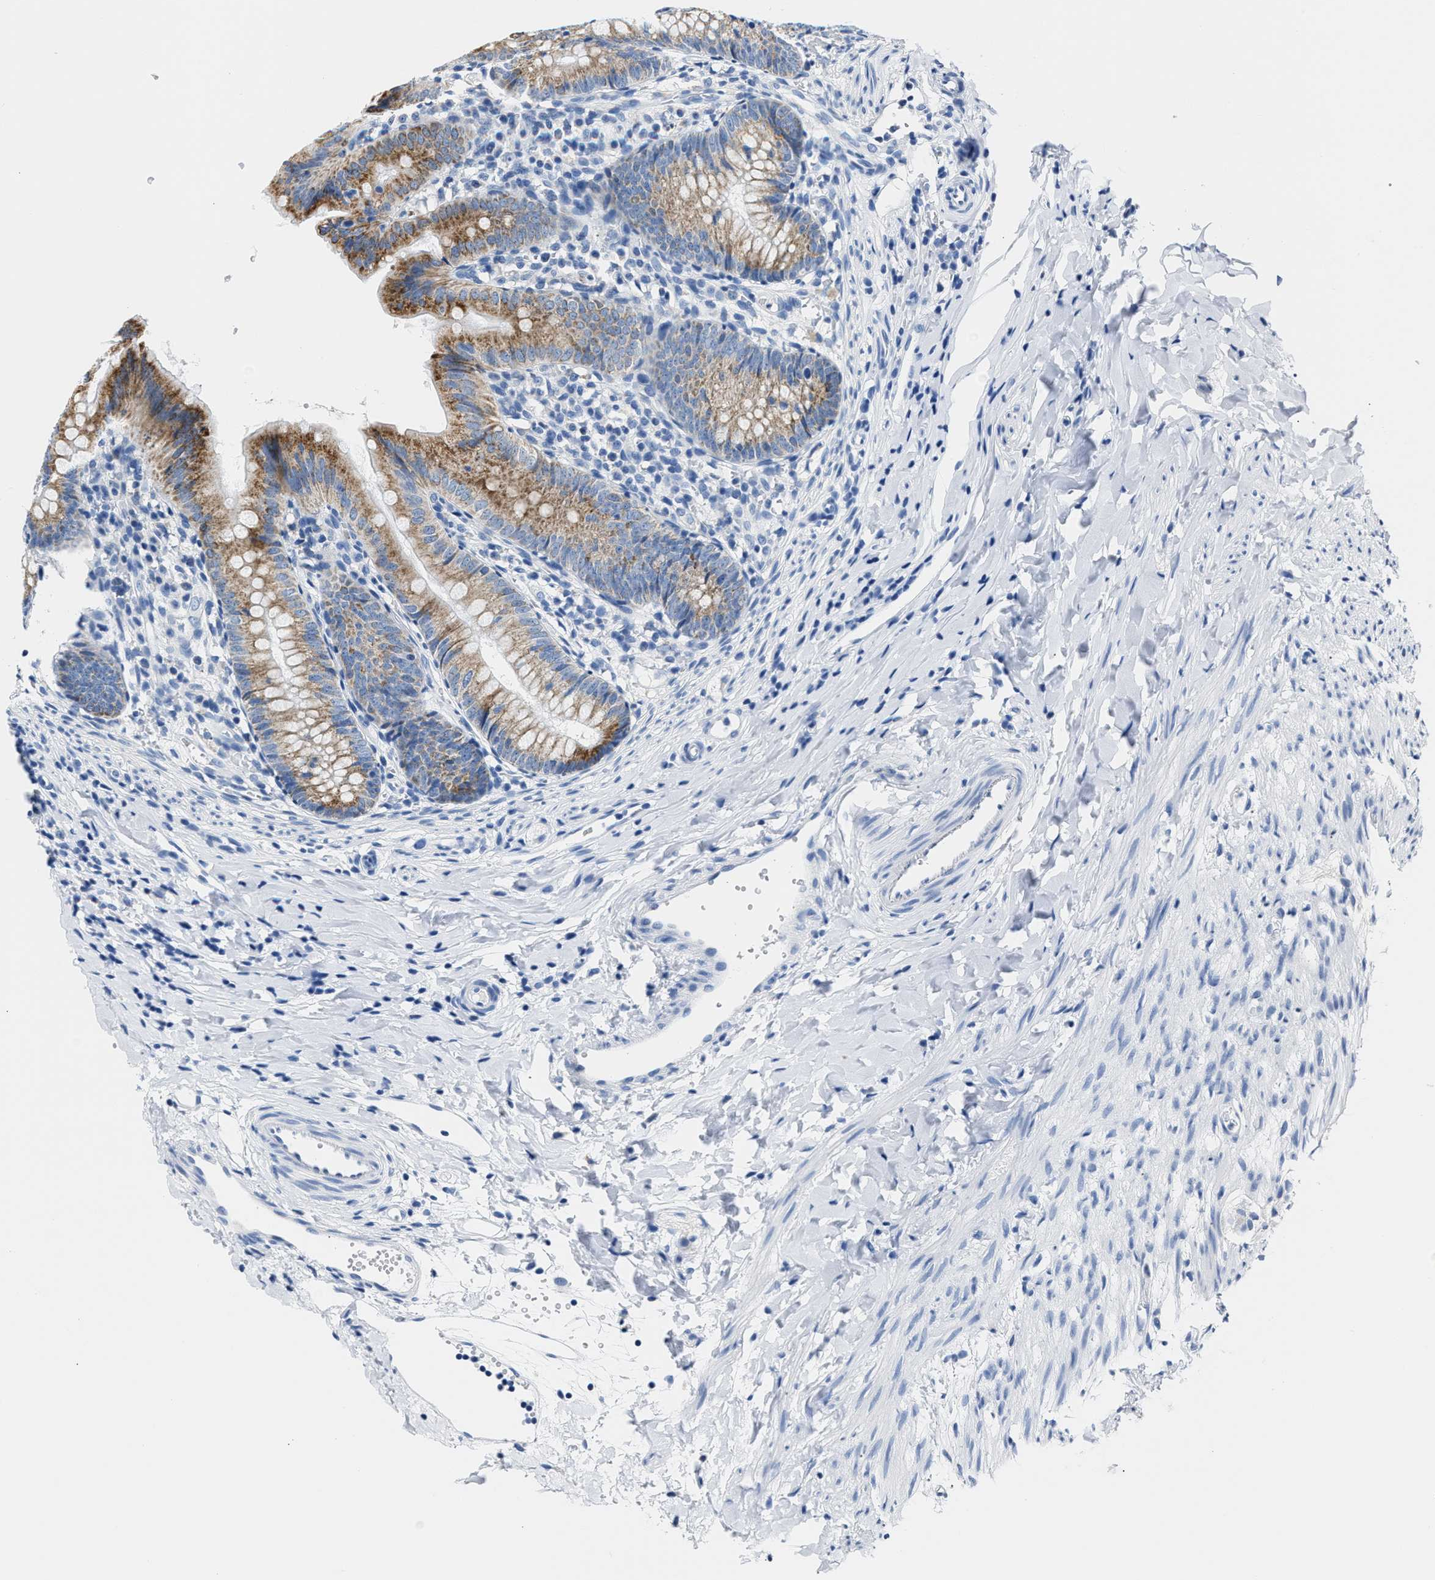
{"staining": {"intensity": "moderate", "quantity": ">75%", "location": "cytoplasmic/membranous"}, "tissue": "appendix", "cell_type": "Glandular cells", "image_type": "normal", "snomed": [{"axis": "morphology", "description": "Normal tissue, NOS"}, {"axis": "topography", "description": "Appendix"}], "caption": "High-magnification brightfield microscopy of benign appendix stained with DAB (brown) and counterstained with hematoxylin (blue). glandular cells exhibit moderate cytoplasmic/membranous staining is appreciated in about>75% of cells.", "gene": "AMACR", "patient": {"sex": "male", "age": 1}}